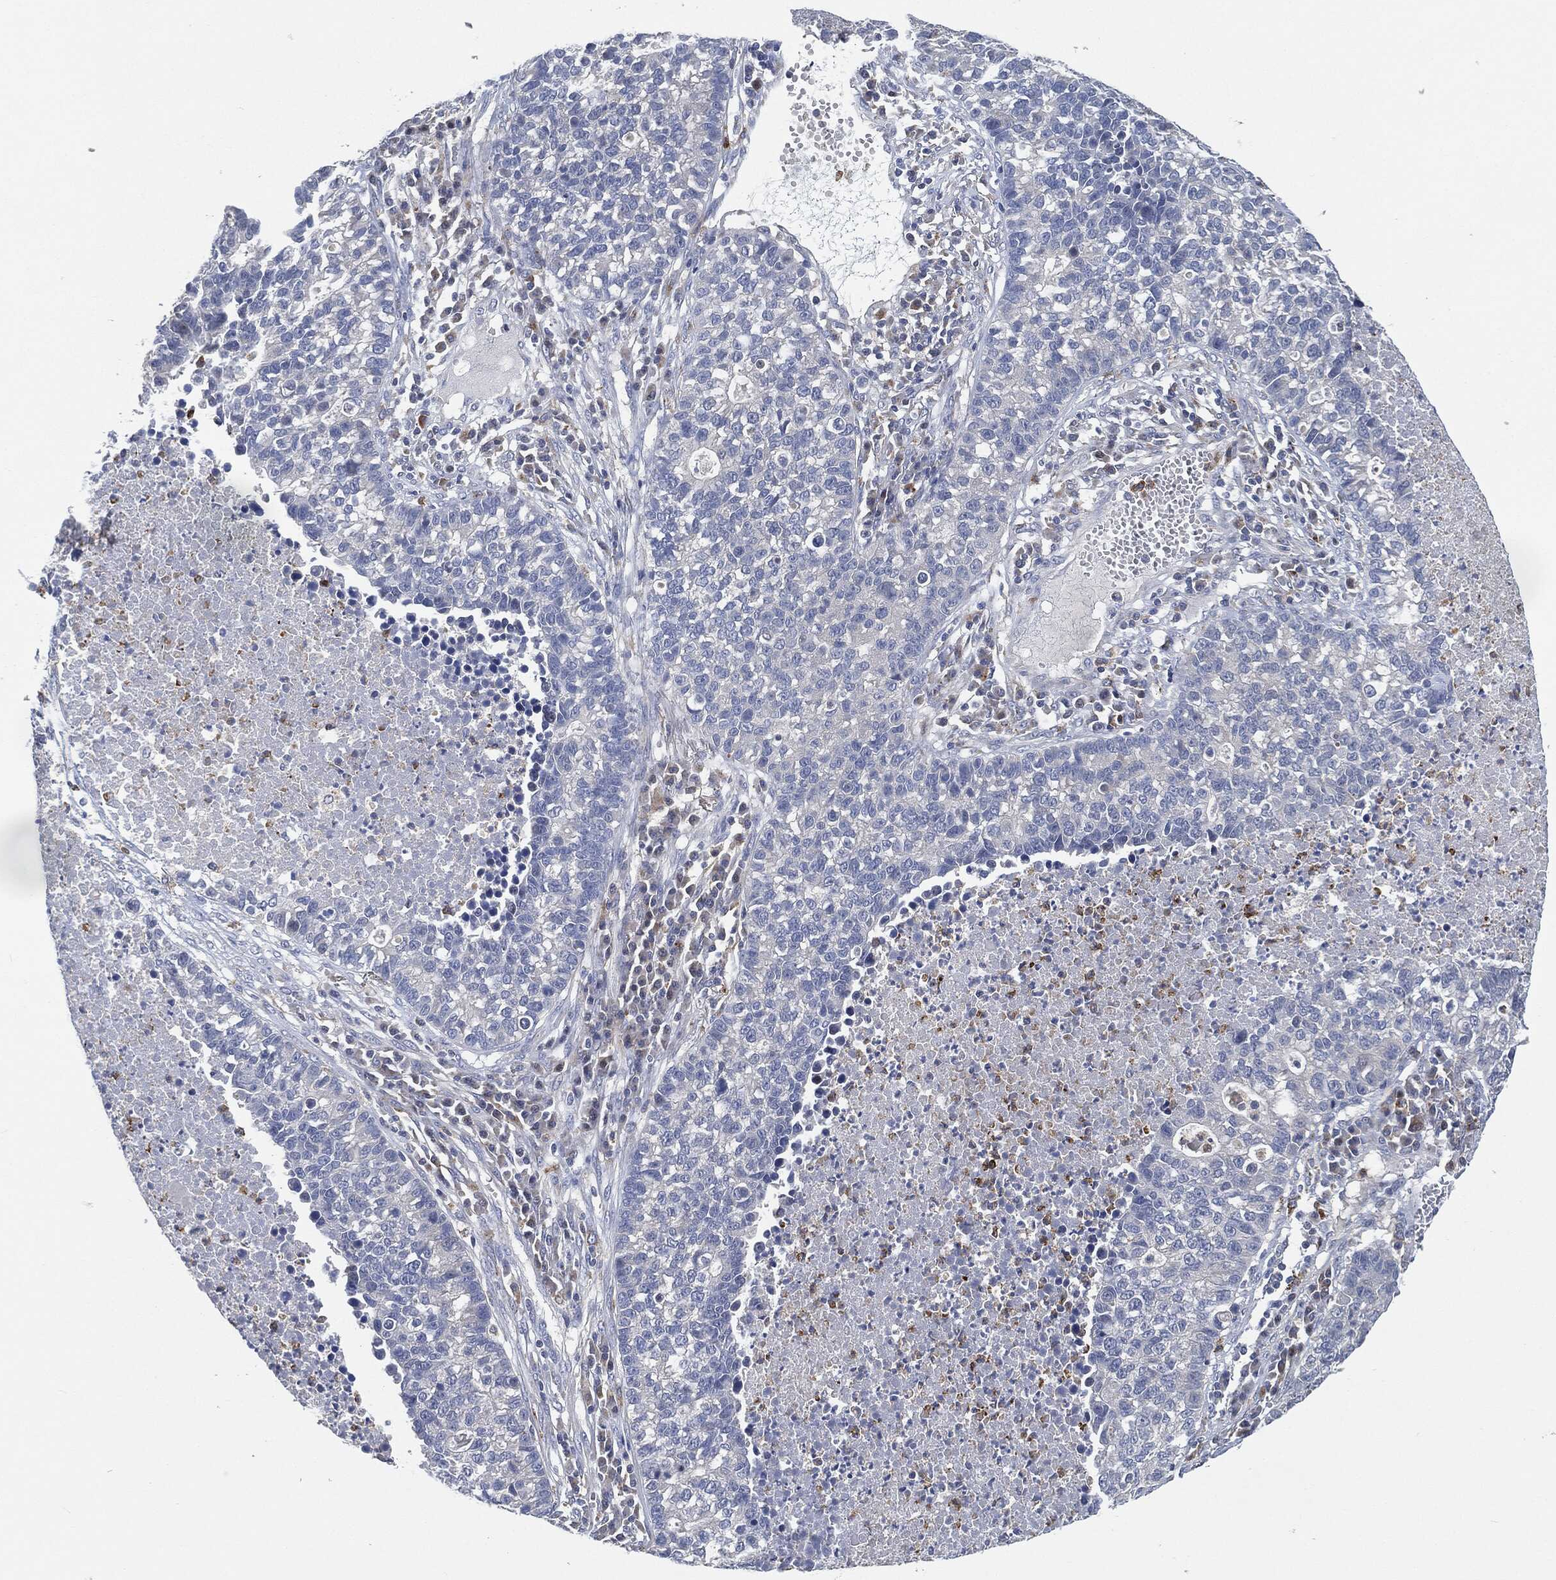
{"staining": {"intensity": "negative", "quantity": "none", "location": "none"}, "tissue": "lung cancer", "cell_type": "Tumor cells", "image_type": "cancer", "snomed": [{"axis": "morphology", "description": "Adenocarcinoma, NOS"}, {"axis": "topography", "description": "Lung"}], "caption": "IHC photomicrograph of neoplastic tissue: lung cancer stained with DAB (3,3'-diaminobenzidine) exhibits no significant protein staining in tumor cells.", "gene": "VSIG4", "patient": {"sex": "male", "age": 57}}